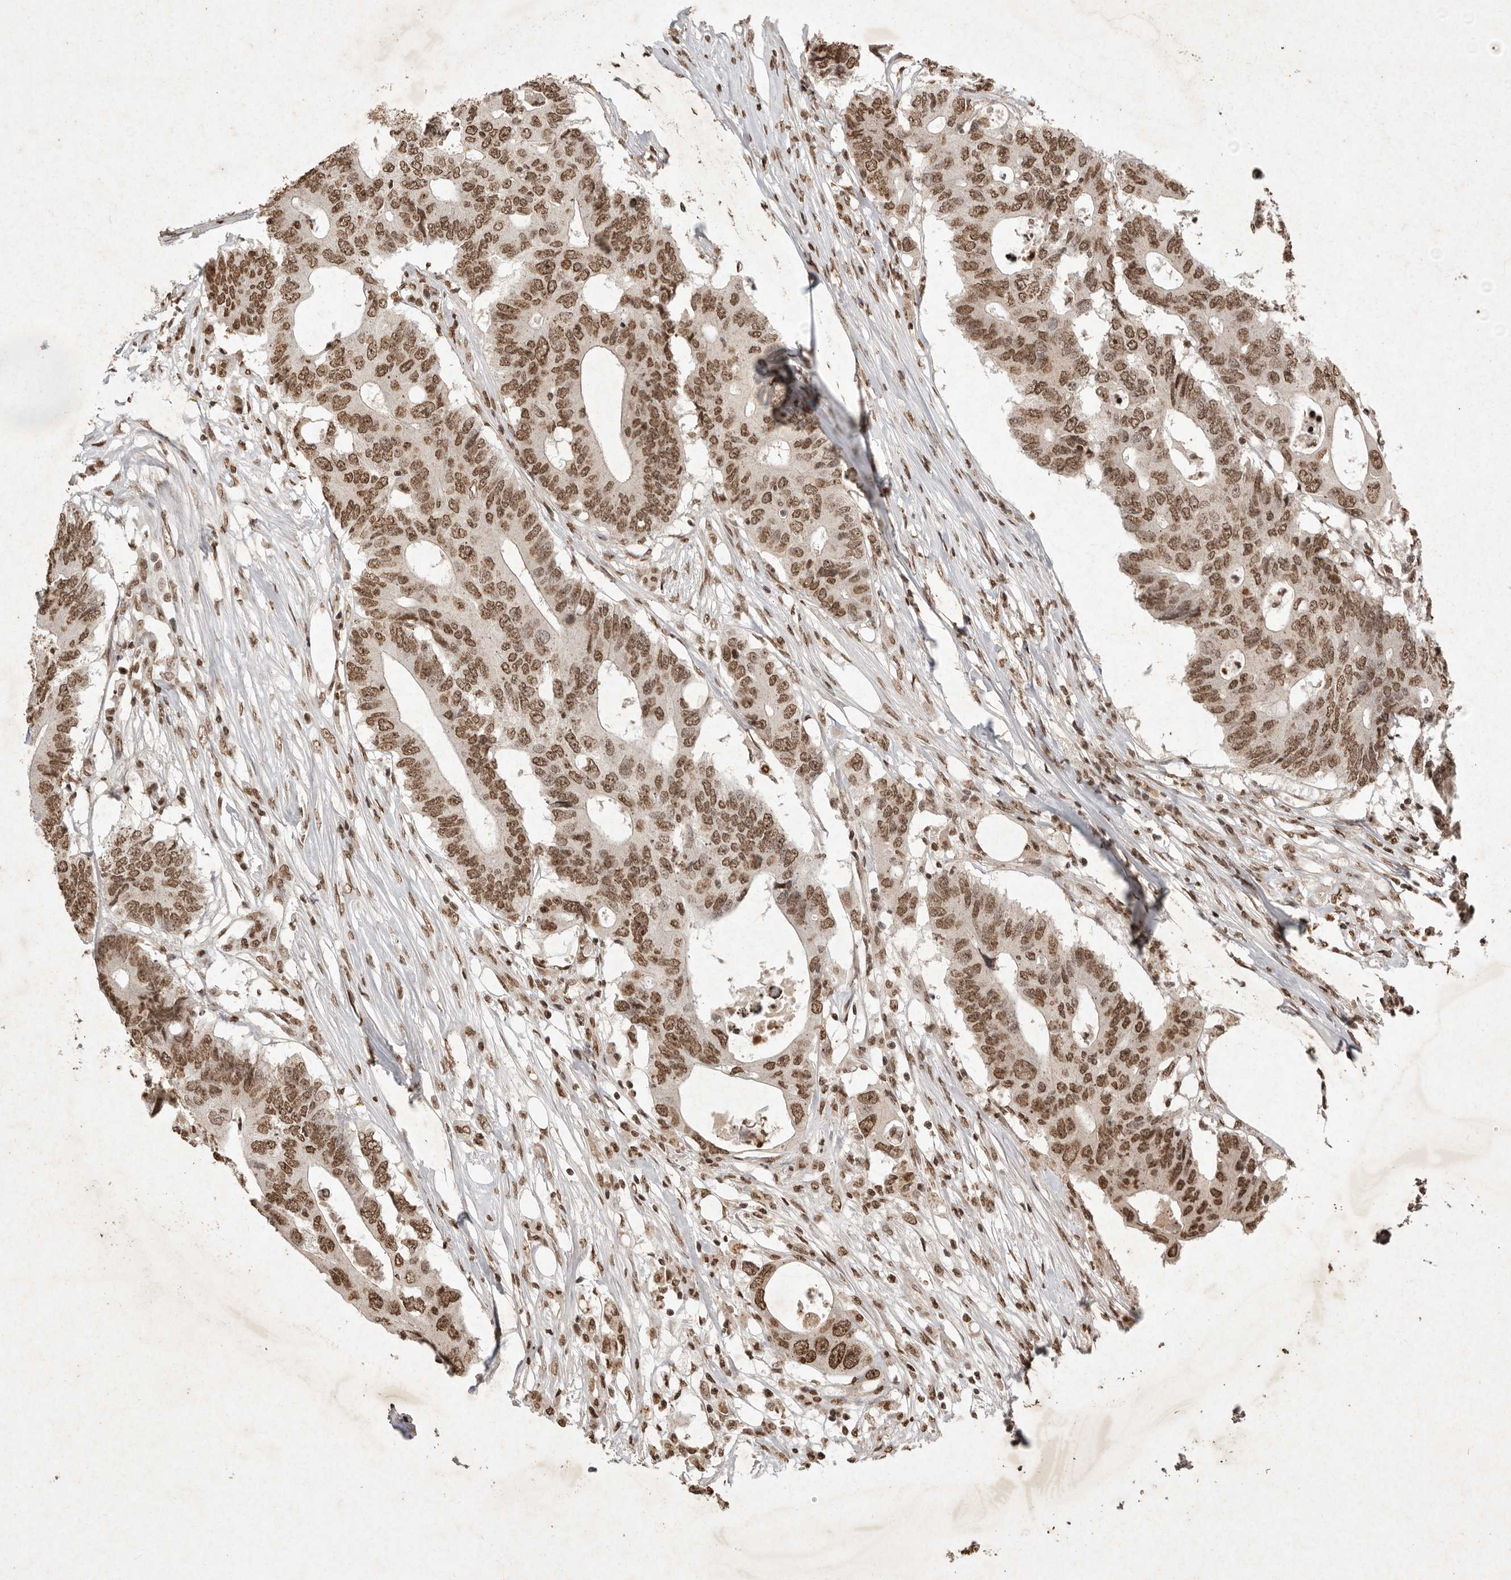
{"staining": {"intensity": "moderate", "quantity": ">75%", "location": "nuclear"}, "tissue": "colorectal cancer", "cell_type": "Tumor cells", "image_type": "cancer", "snomed": [{"axis": "morphology", "description": "Adenocarcinoma, NOS"}, {"axis": "topography", "description": "Colon"}], "caption": "A medium amount of moderate nuclear expression is present in approximately >75% of tumor cells in adenocarcinoma (colorectal) tissue.", "gene": "NKX3-2", "patient": {"sex": "male", "age": 71}}